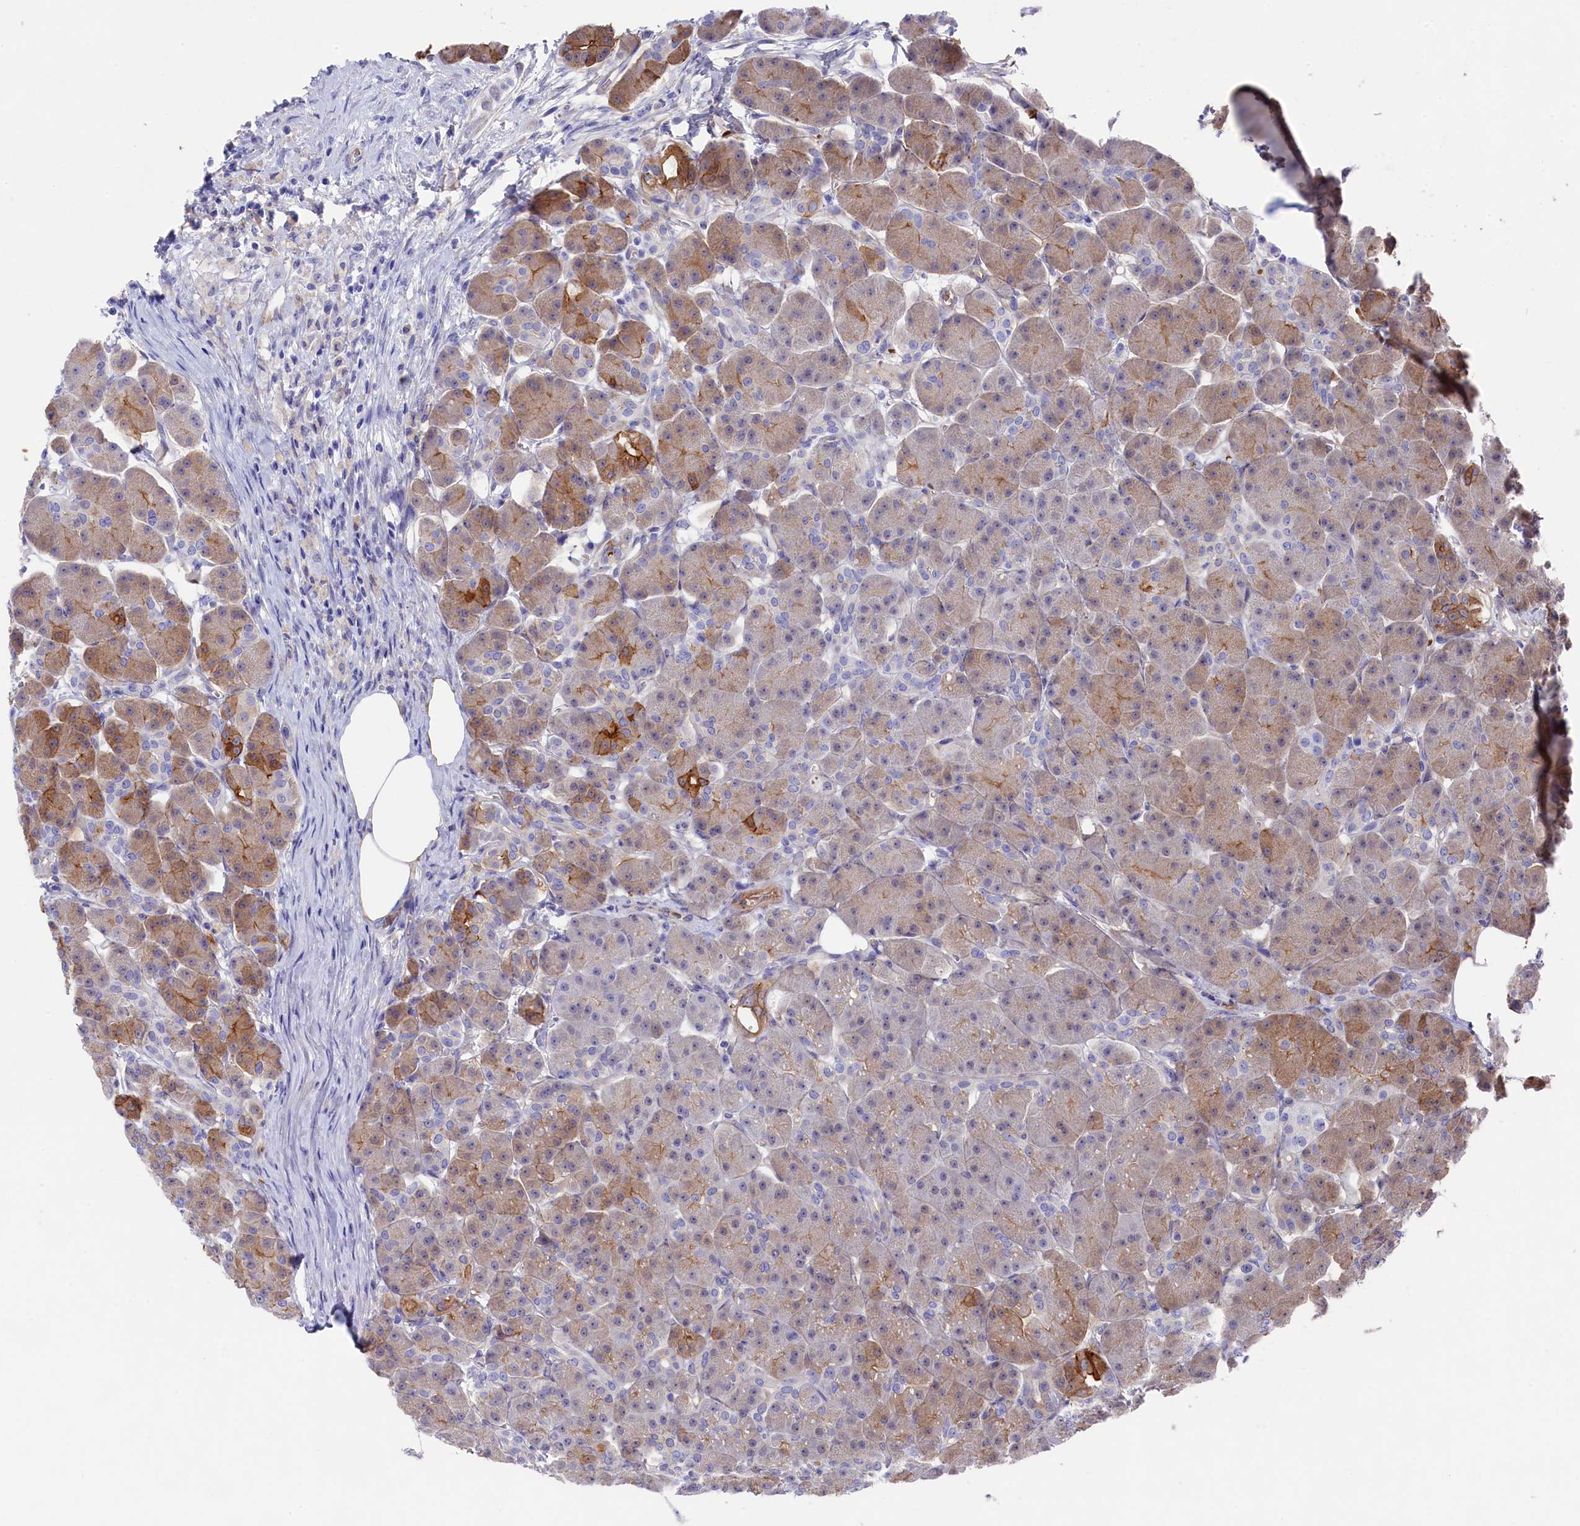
{"staining": {"intensity": "moderate", "quantity": "<25%", "location": "cytoplasmic/membranous"}, "tissue": "pancreas", "cell_type": "Exocrine glandular cells", "image_type": "normal", "snomed": [{"axis": "morphology", "description": "Normal tissue, NOS"}, {"axis": "topography", "description": "Pancreas"}], "caption": "IHC photomicrograph of unremarkable human pancreas stained for a protein (brown), which demonstrates low levels of moderate cytoplasmic/membranous staining in about <25% of exocrine glandular cells.", "gene": "LHFPL4", "patient": {"sex": "male", "age": 63}}